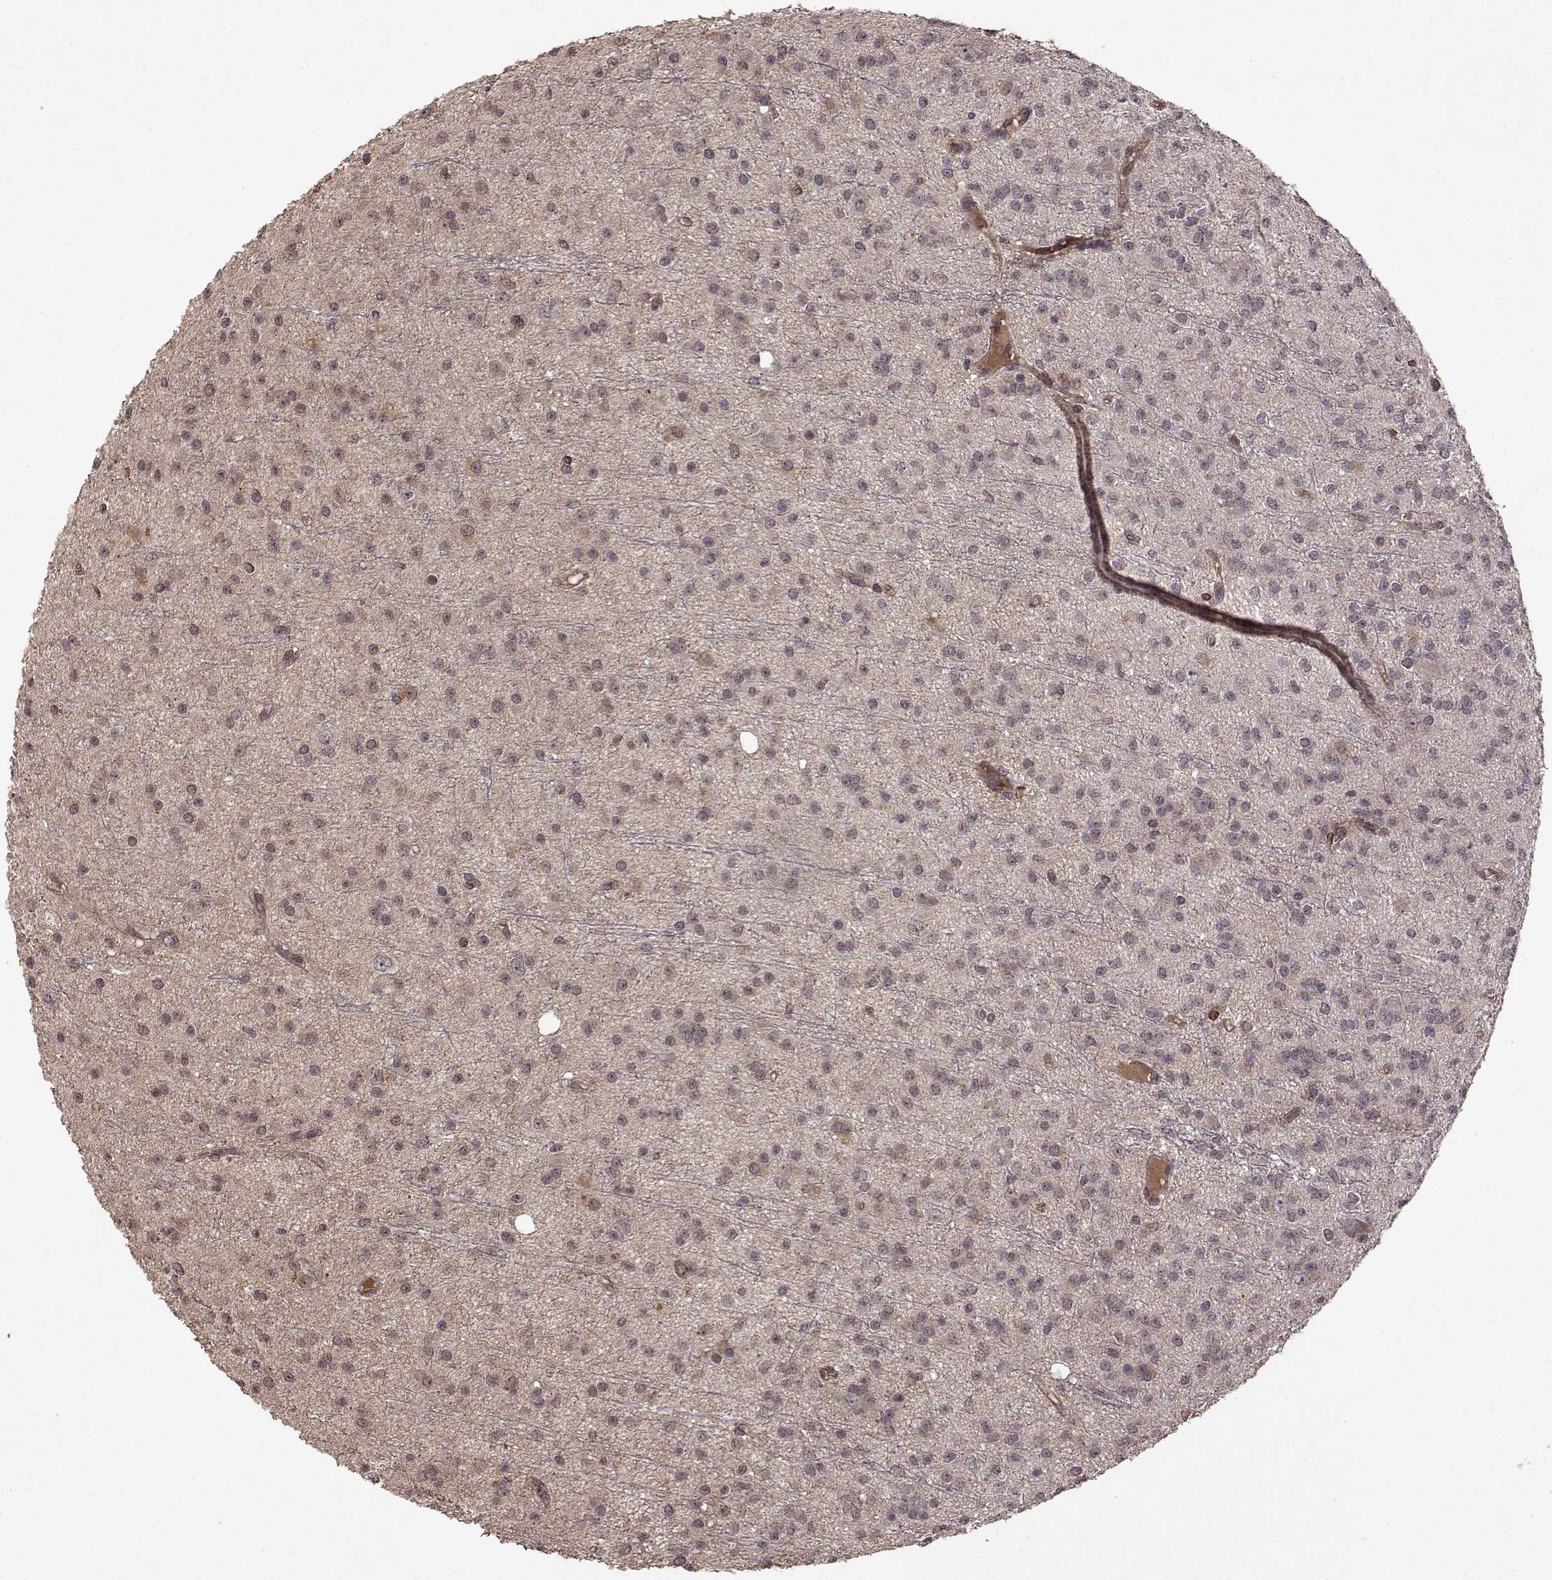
{"staining": {"intensity": "negative", "quantity": "none", "location": "none"}, "tissue": "glioma", "cell_type": "Tumor cells", "image_type": "cancer", "snomed": [{"axis": "morphology", "description": "Glioma, malignant, Low grade"}, {"axis": "topography", "description": "Brain"}], "caption": "The immunohistochemistry histopathology image has no significant positivity in tumor cells of malignant glioma (low-grade) tissue.", "gene": "FSTL1", "patient": {"sex": "male", "age": 27}}